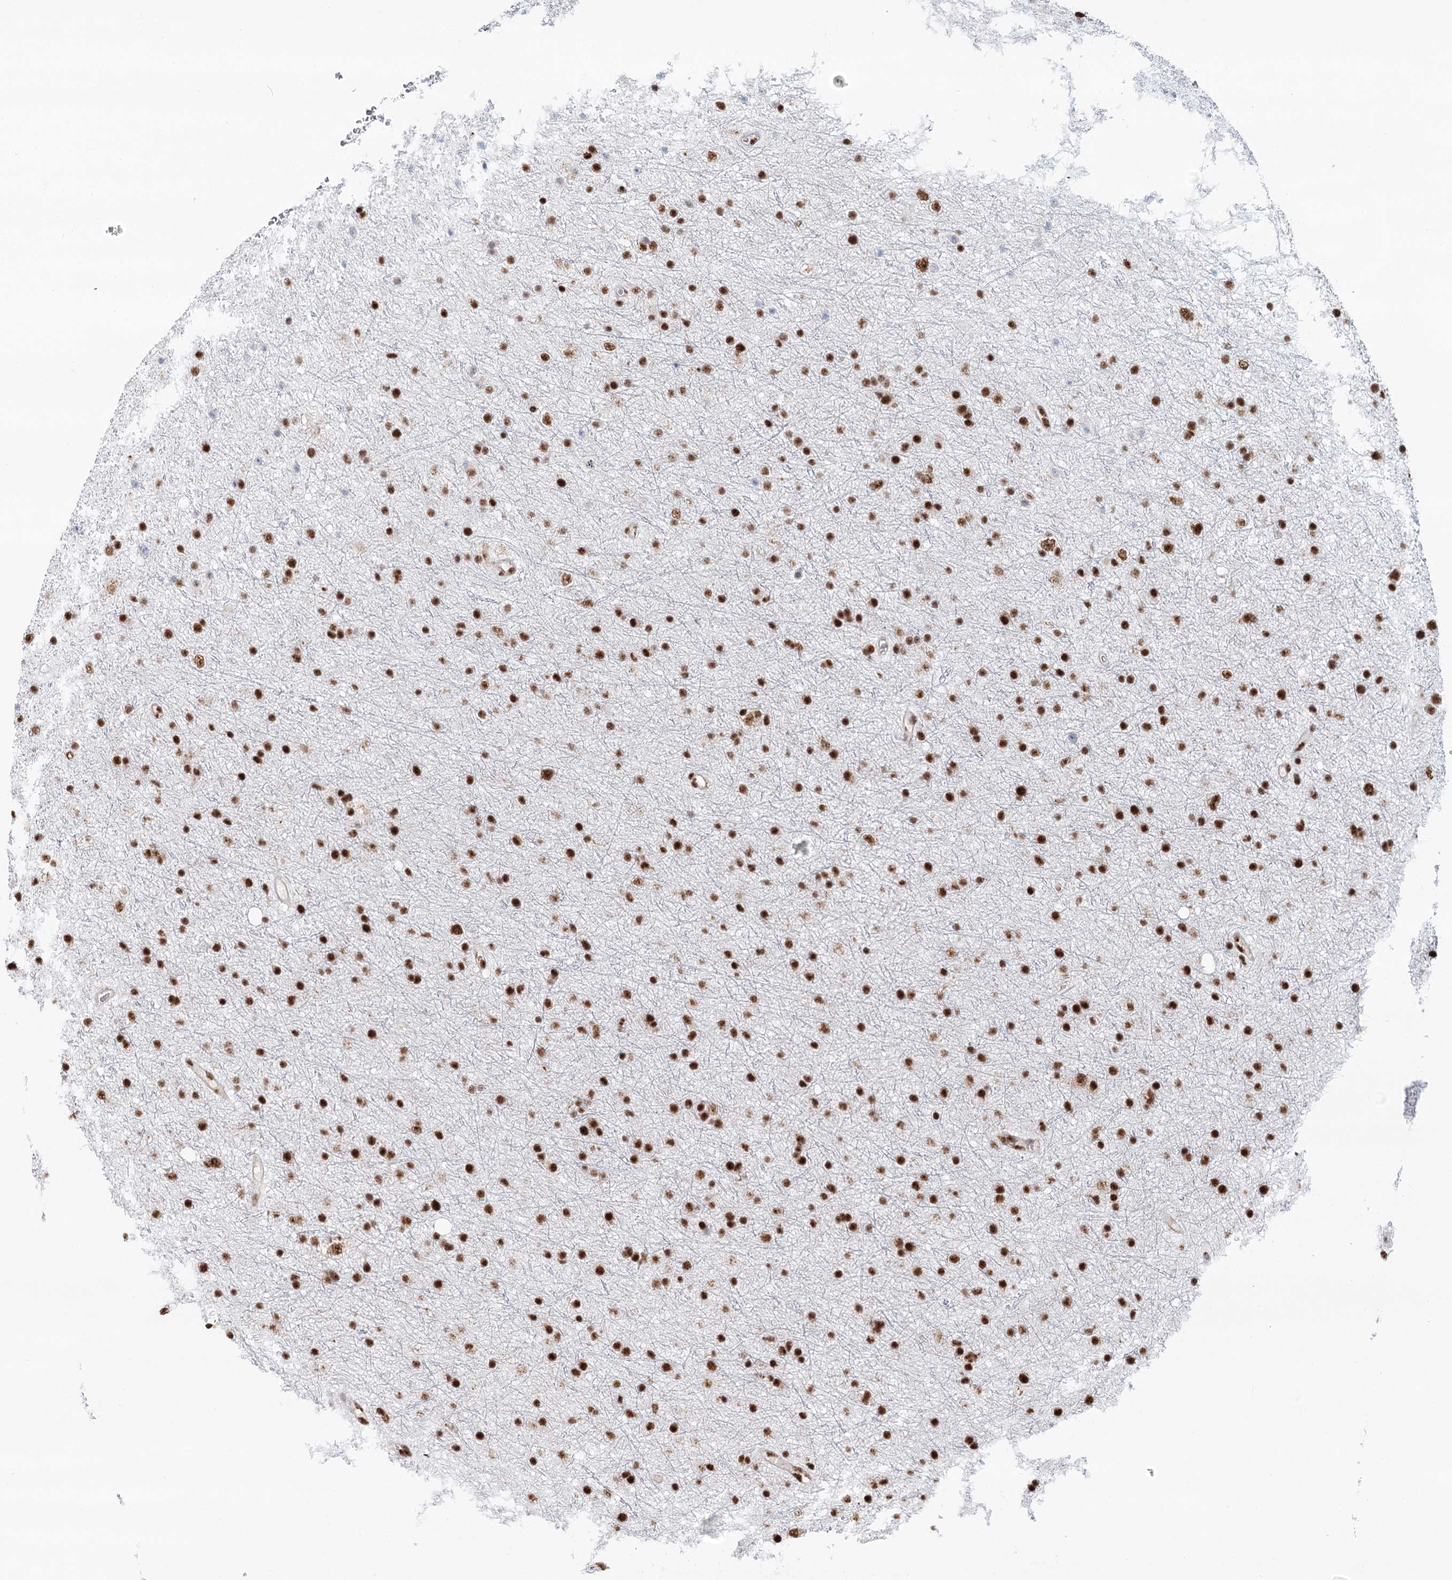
{"staining": {"intensity": "strong", "quantity": ">75%", "location": "nuclear"}, "tissue": "glioma", "cell_type": "Tumor cells", "image_type": "cancer", "snomed": [{"axis": "morphology", "description": "Glioma, malignant, Low grade"}, {"axis": "topography", "description": "Cerebral cortex"}], "caption": "An image of low-grade glioma (malignant) stained for a protein shows strong nuclear brown staining in tumor cells.", "gene": "GPALPP1", "patient": {"sex": "female", "age": 39}}